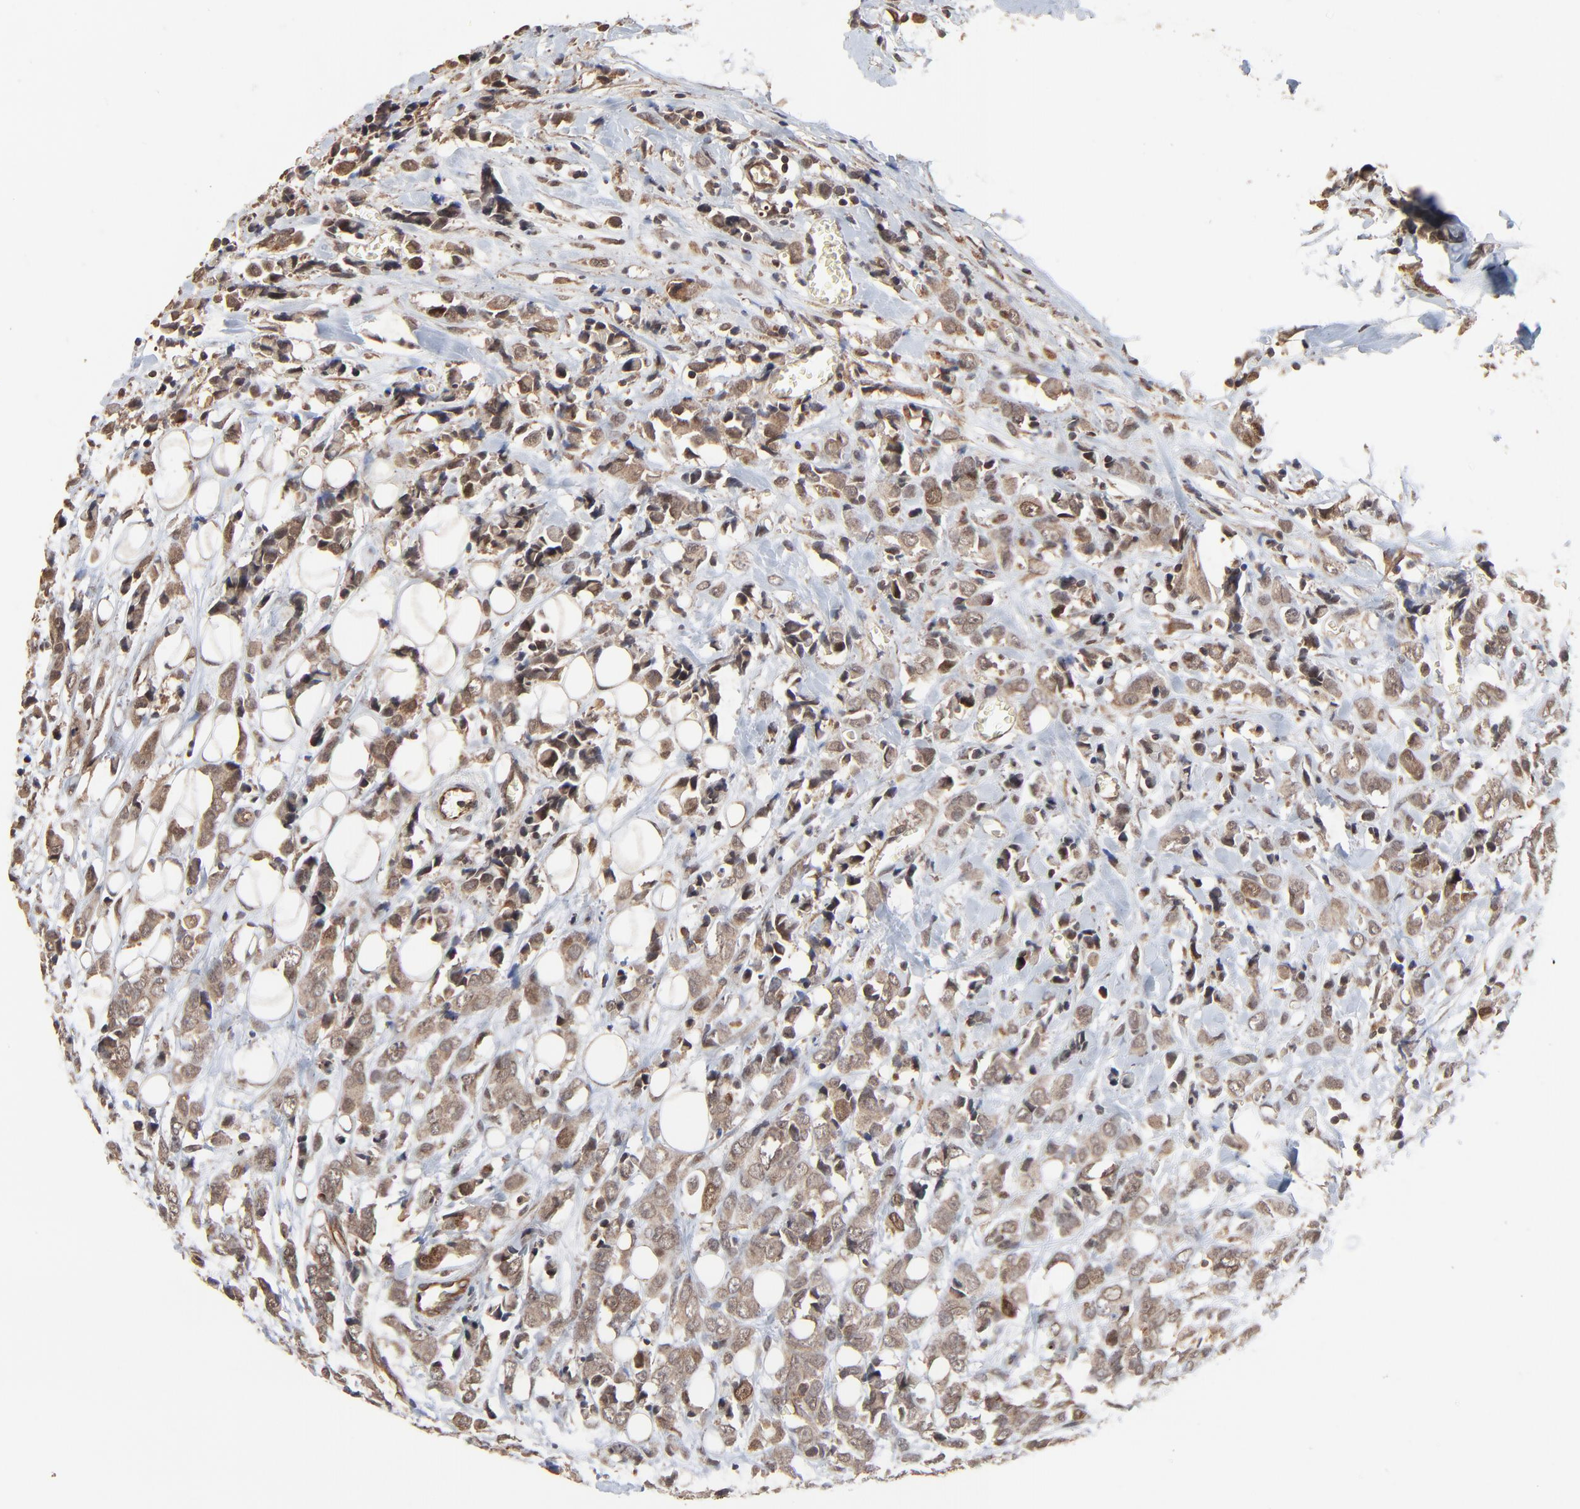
{"staining": {"intensity": "moderate", "quantity": ">75%", "location": "cytoplasmic/membranous,nuclear"}, "tissue": "breast cancer", "cell_type": "Tumor cells", "image_type": "cancer", "snomed": [{"axis": "morphology", "description": "Lobular carcinoma"}, {"axis": "topography", "description": "Breast"}], "caption": "About >75% of tumor cells in breast lobular carcinoma exhibit moderate cytoplasmic/membranous and nuclear protein expression as visualized by brown immunohistochemical staining.", "gene": "FAM227A", "patient": {"sex": "female", "age": 57}}